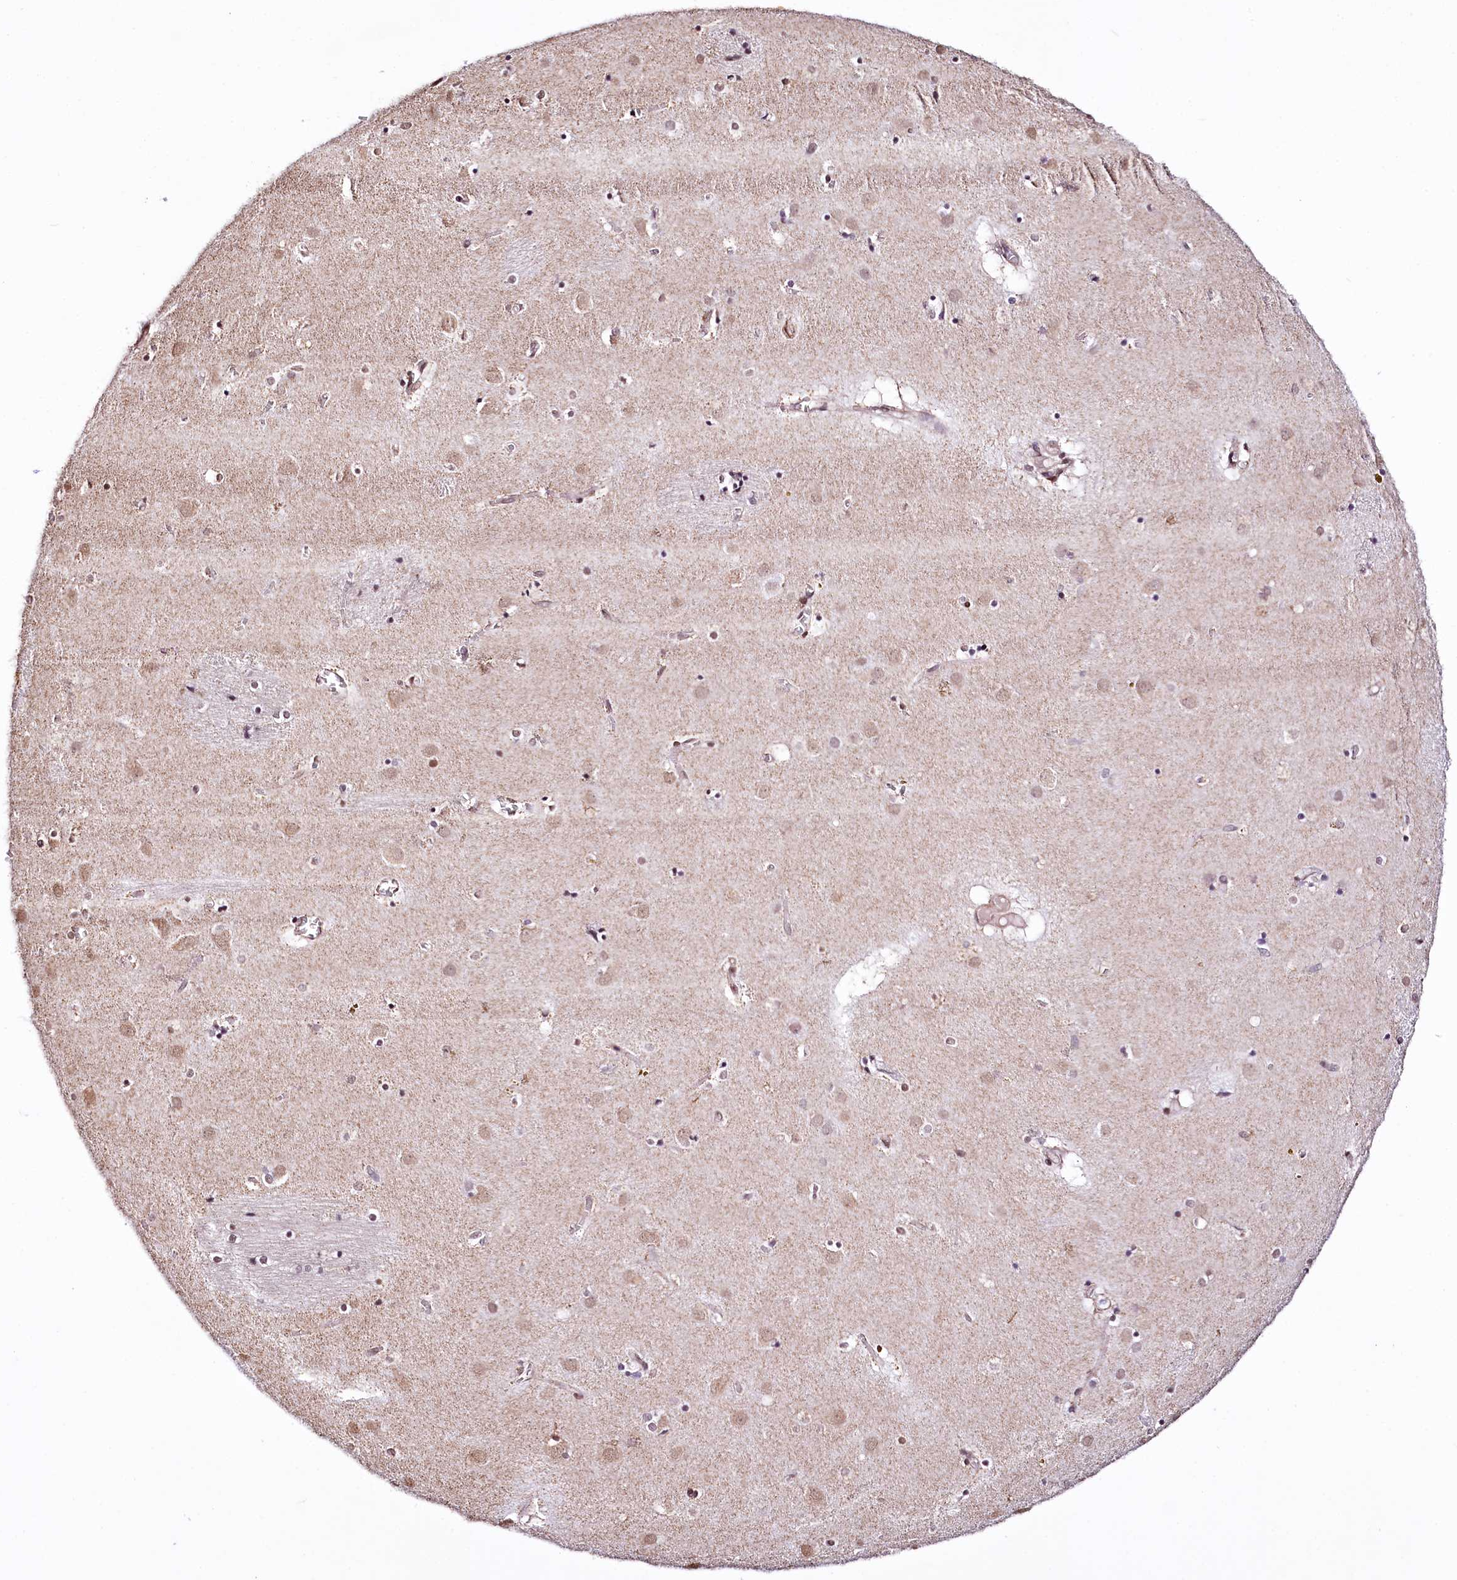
{"staining": {"intensity": "weak", "quantity": "<25%", "location": "nuclear"}, "tissue": "caudate", "cell_type": "Glial cells", "image_type": "normal", "snomed": [{"axis": "morphology", "description": "Normal tissue, NOS"}, {"axis": "topography", "description": "Lateral ventricle wall"}], "caption": "The histopathology image displays no staining of glial cells in benign caudate.", "gene": "ST7", "patient": {"sex": "male", "age": 70}}